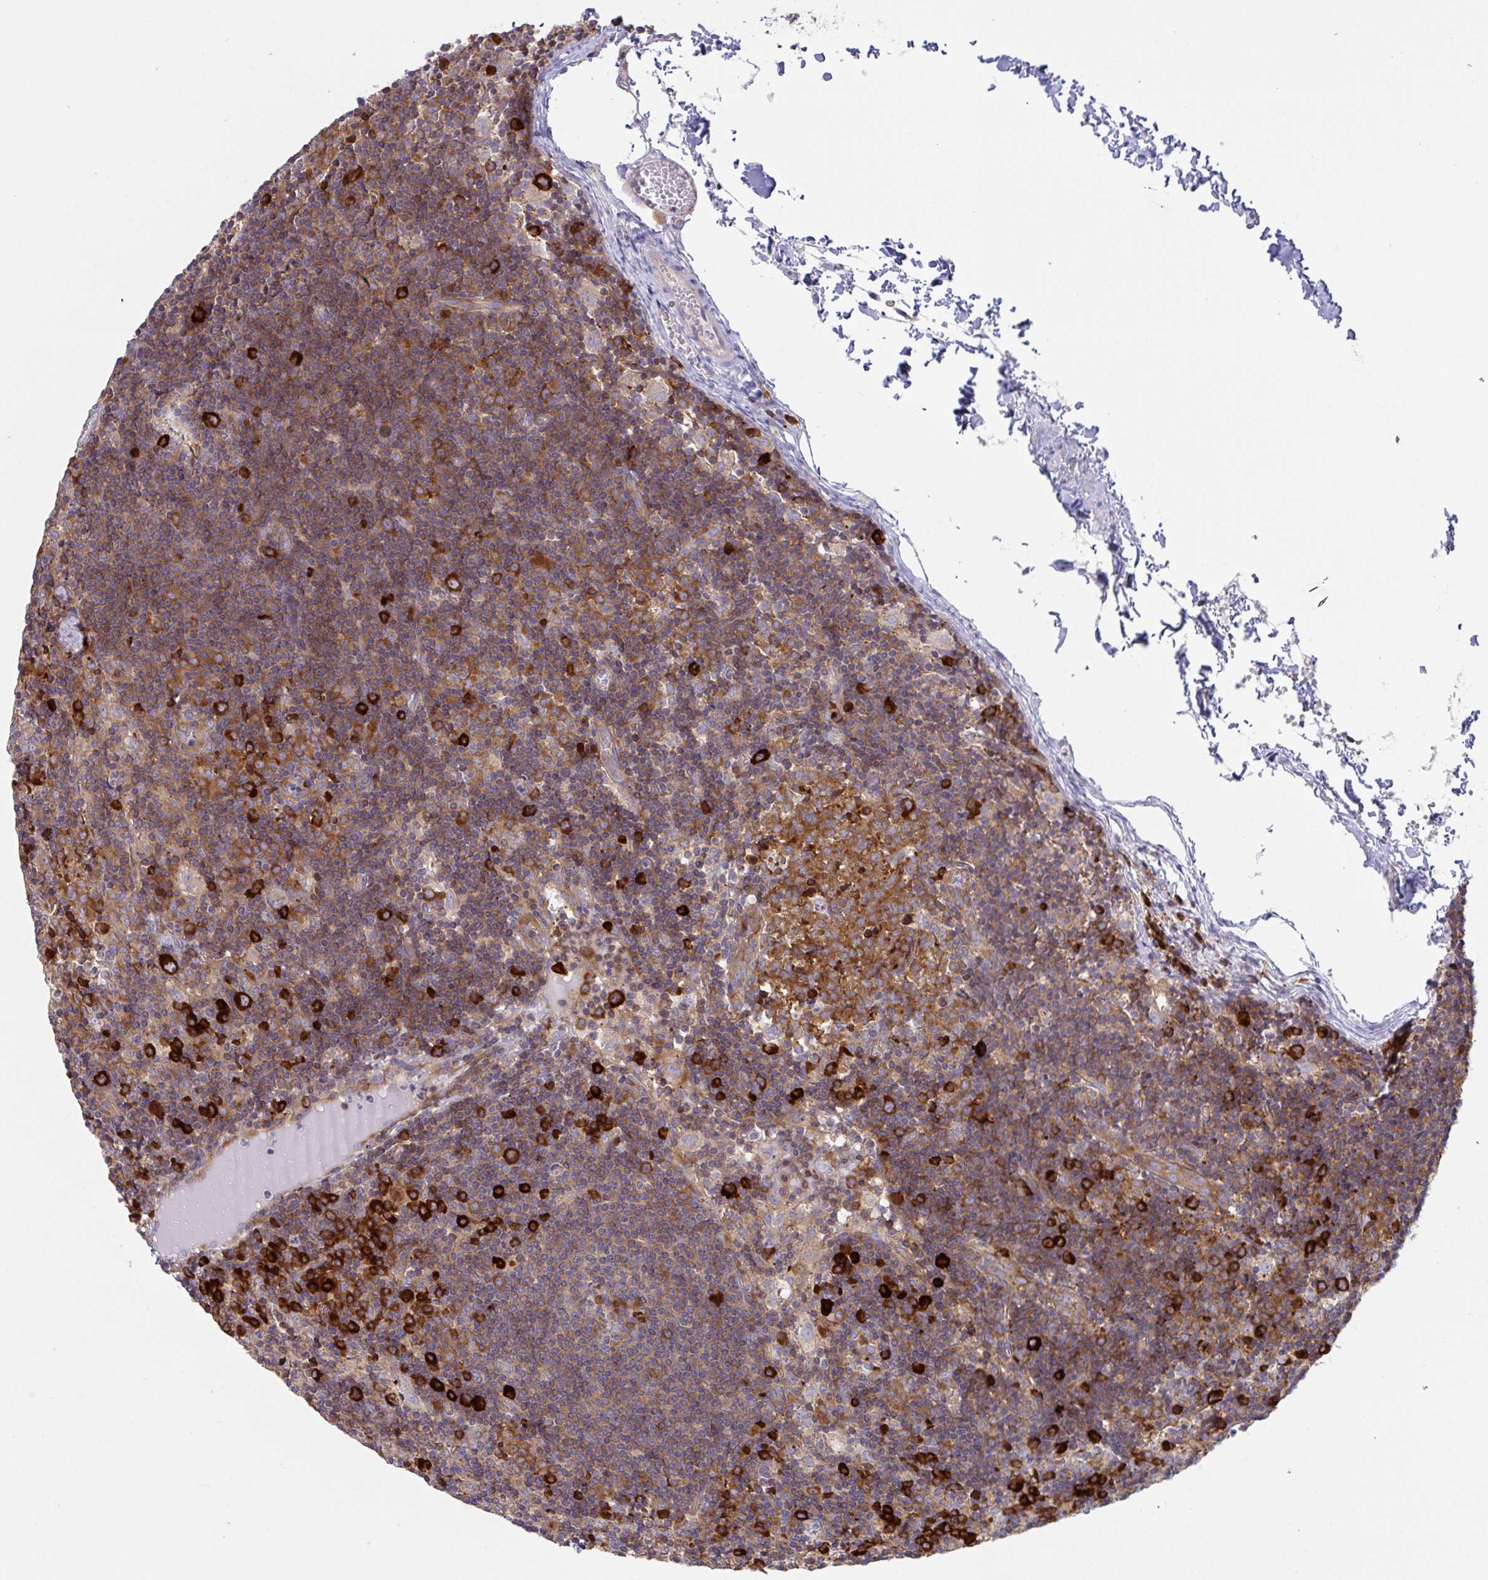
{"staining": {"intensity": "strong", "quantity": ">75%", "location": "cytoplasmic/membranous"}, "tissue": "lymph node", "cell_type": "Germinal center cells", "image_type": "normal", "snomed": [{"axis": "morphology", "description": "Normal tissue, NOS"}, {"axis": "topography", "description": "Lymph node"}], "caption": "An image of human lymph node stained for a protein reveals strong cytoplasmic/membranous brown staining in germinal center cells.", "gene": "YARS2", "patient": {"sex": "female", "age": 45}}